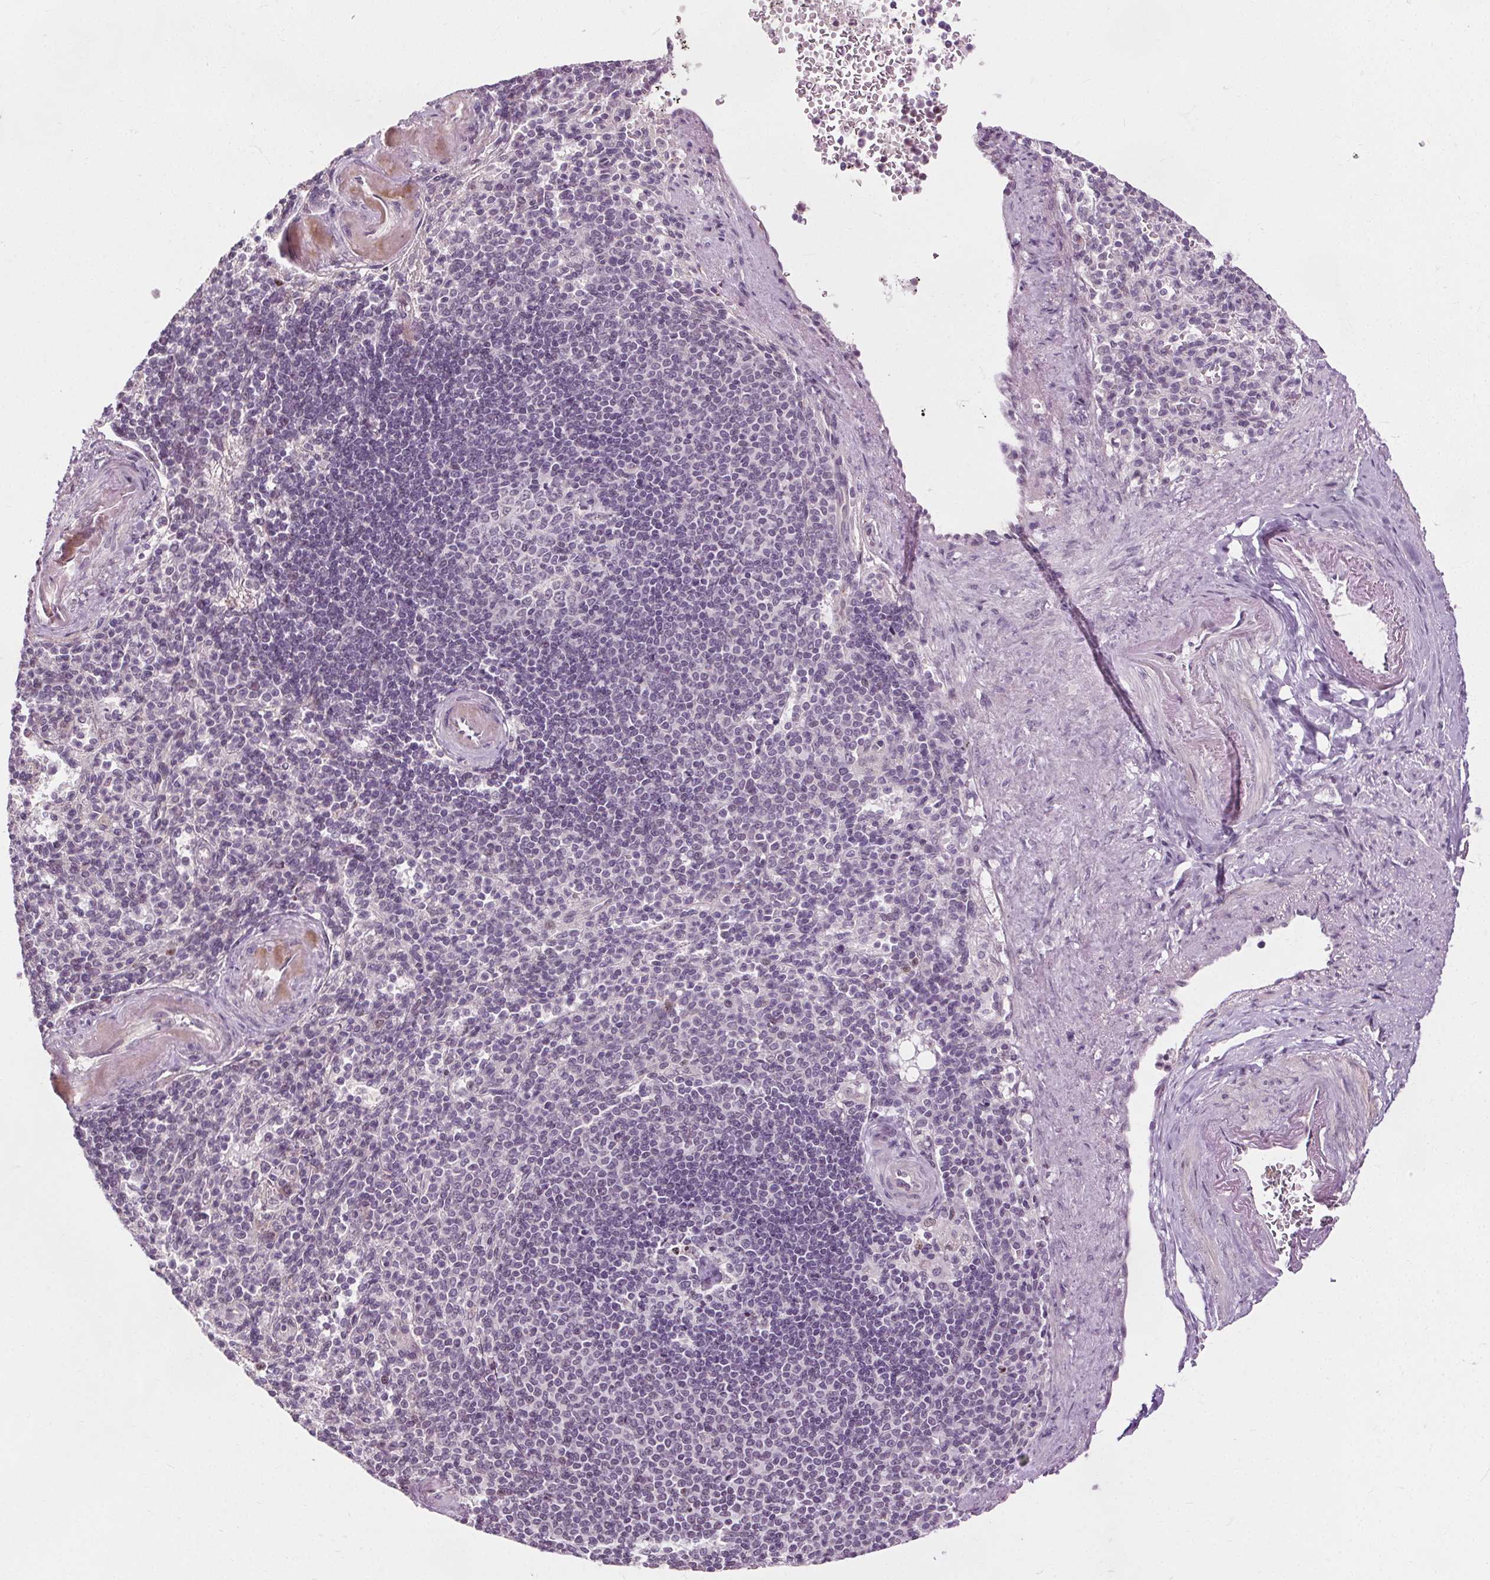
{"staining": {"intensity": "negative", "quantity": "none", "location": "none"}, "tissue": "spleen", "cell_type": "Cells in red pulp", "image_type": "normal", "snomed": [{"axis": "morphology", "description": "Normal tissue, NOS"}, {"axis": "topography", "description": "Spleen"}], "caption": "High magnification brightfield microscopy of normal spleen stained with DAB (3,3'-diaminobenzidine) (brown) and counterstained with hematoxylin (blue): cells in red pulp show no significant positivity. (Immunohistochemistry, brightfield microscopy, high magnification).", "gene": "CEBPA", "patient": {"sex": "female", "age": 74}}